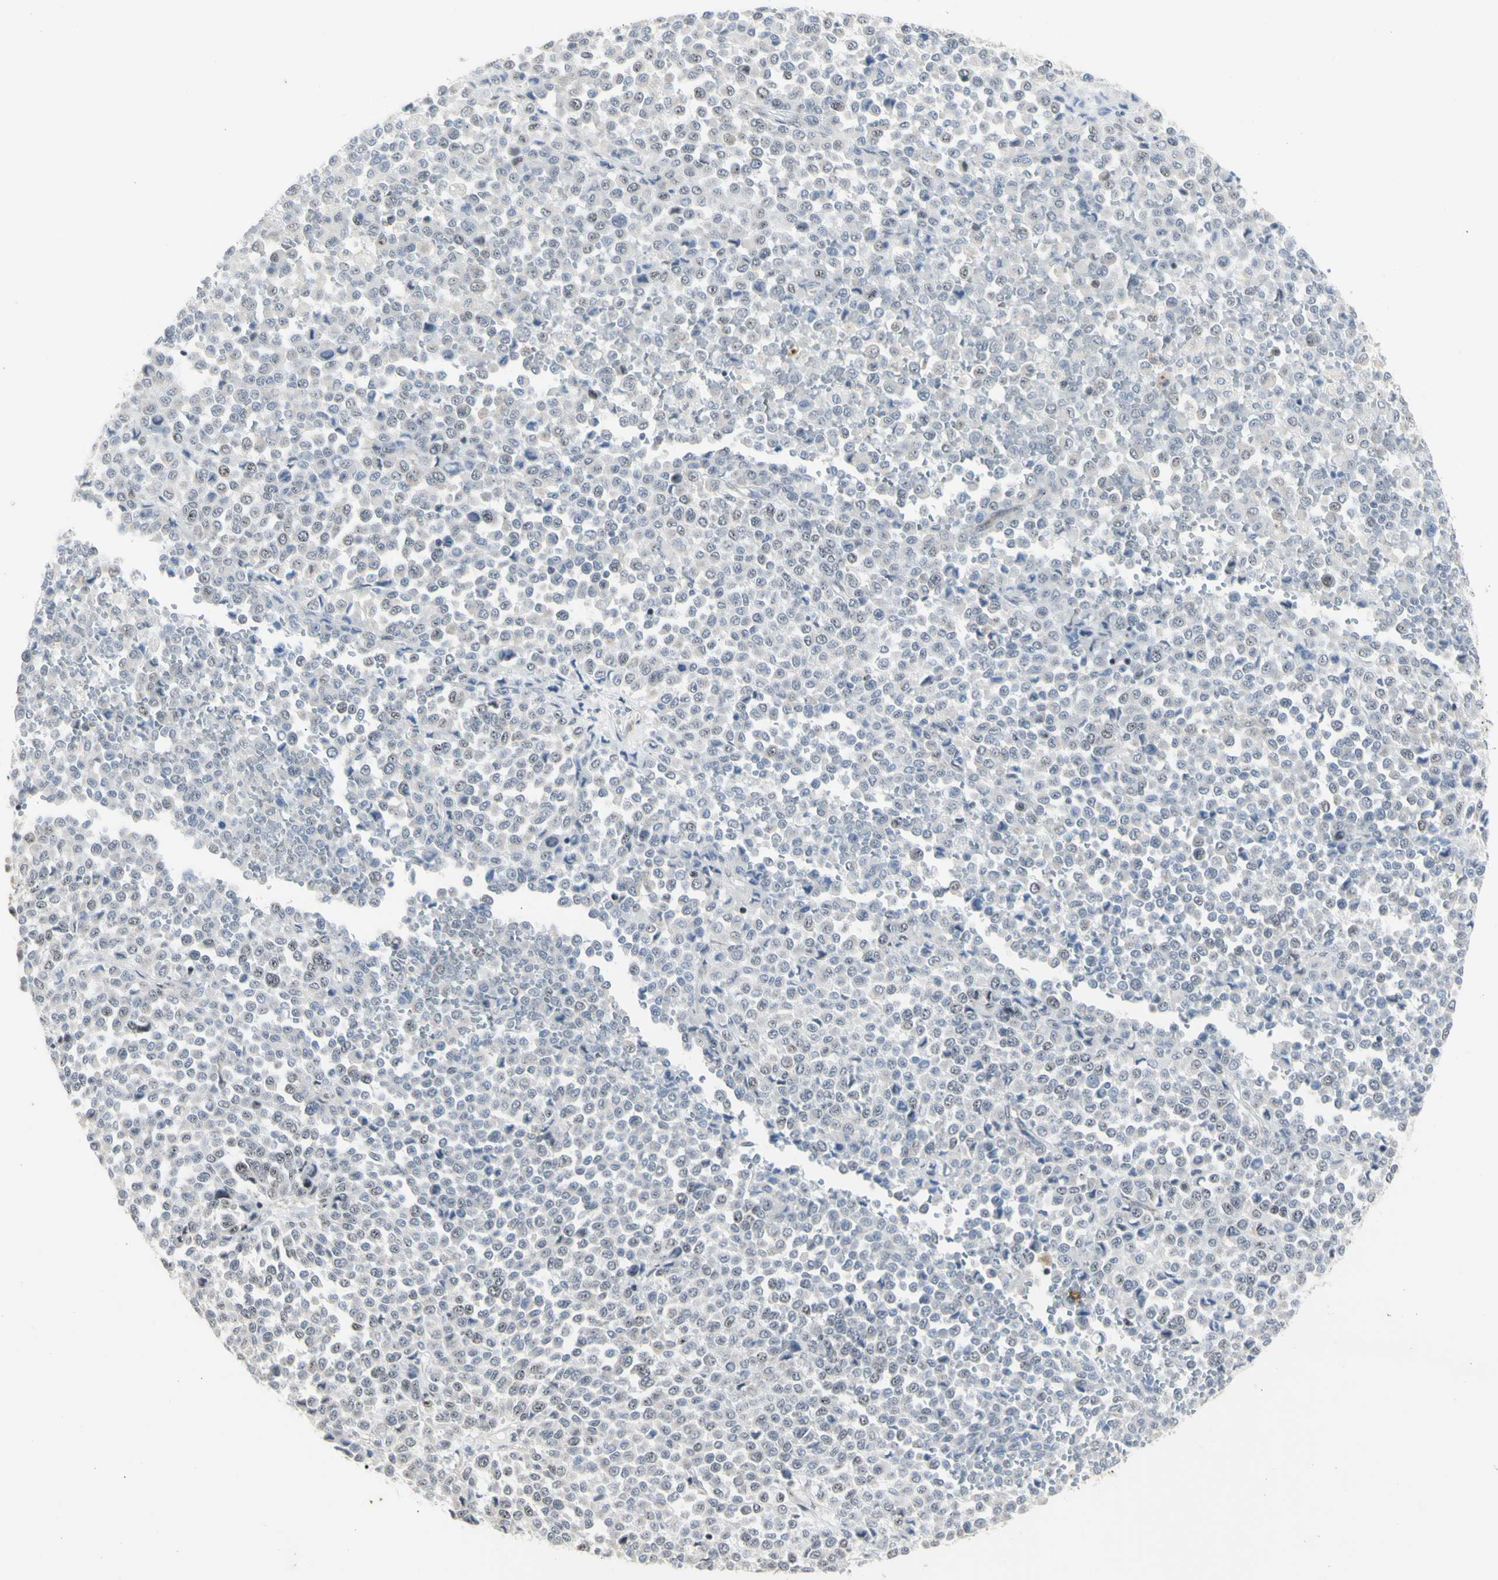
{"staining": {"intensity": "weak", "quantity": "<25%", "location": "nuclear"}, "tissue": "melanoma", "cell_type": "Tumor cells", "image_type": "cancer", "snomed": [{"axis": "morphology", "description": "Malignant melanoma, Metastatic site"}, {"axis": "topography", "description": "Pancreas"}], "caption": "Immunohistochemistry photomicrograph of human melanoma stained for a protein (brown), which reveals no expression in tumor cells.", "gene": "DHRS7B", "patient": {"sex": "female", "age": 30}}